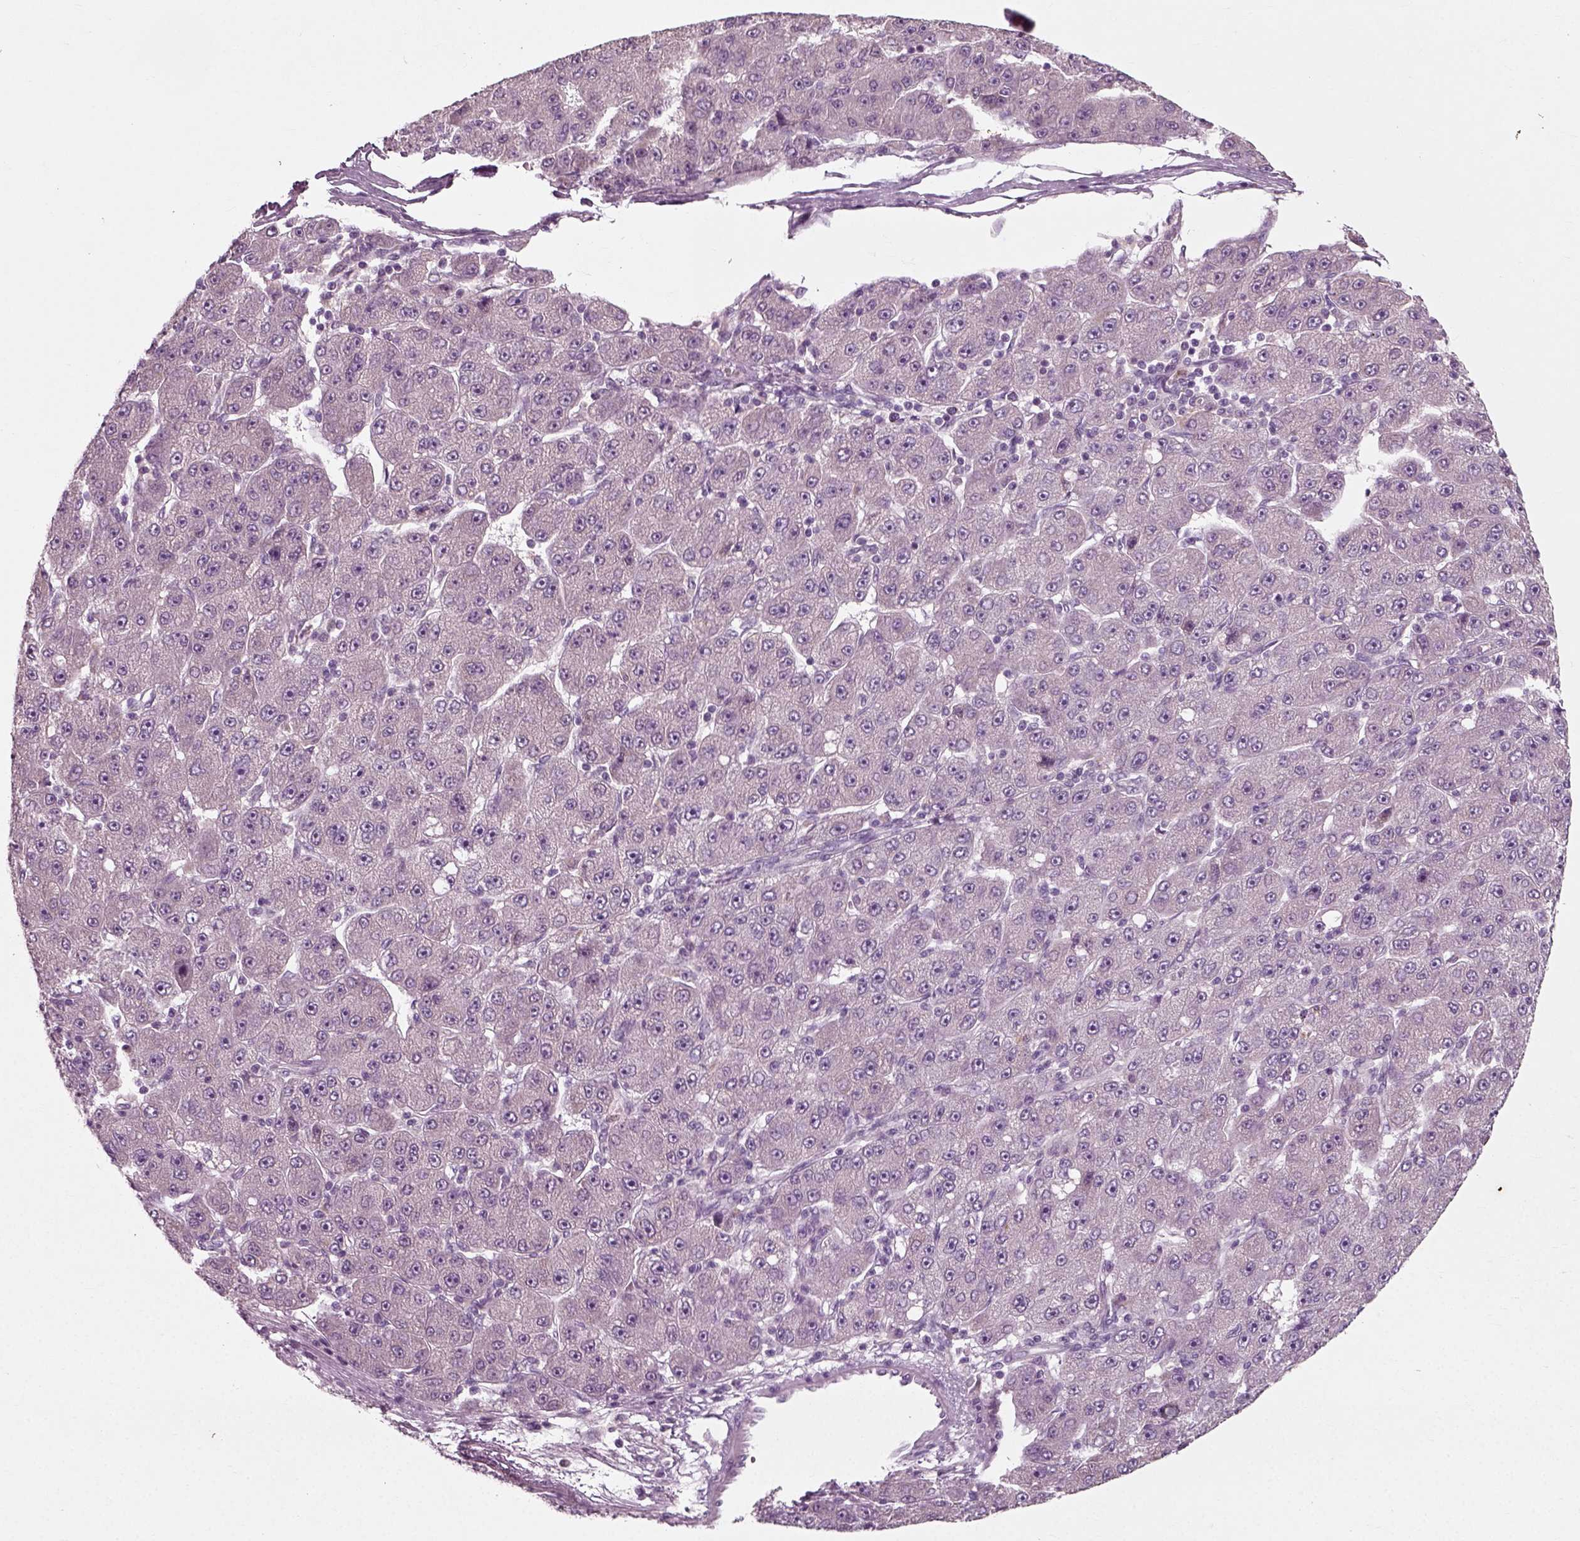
{"staining": {"intensity": "negative", "quantity": "none", "location": "none"}, "tissue": "liver cancer", "cell_type": "Tumor cells", "image_type": "cancer", "snomed": [{"axis": "morphology", "description": "Carcinoma, Hepatocellular, NOS"}, {"axis": "topography", "description": "Liver"}], "caption": "This histopathology image is of liver cancer (hepatocellular carcinoma) stained with immunohistochemistry (IHC) to label a protein in brown with the nuclei are counter-stained blue. There is no positivity in tumor cells. (Stains: DAB IHC with hematoxylin counter stain, Microscopy: brightfield microscopy at high magnification).", "gene": "RND2", "patient": {"sex": "male", "age": 67}}